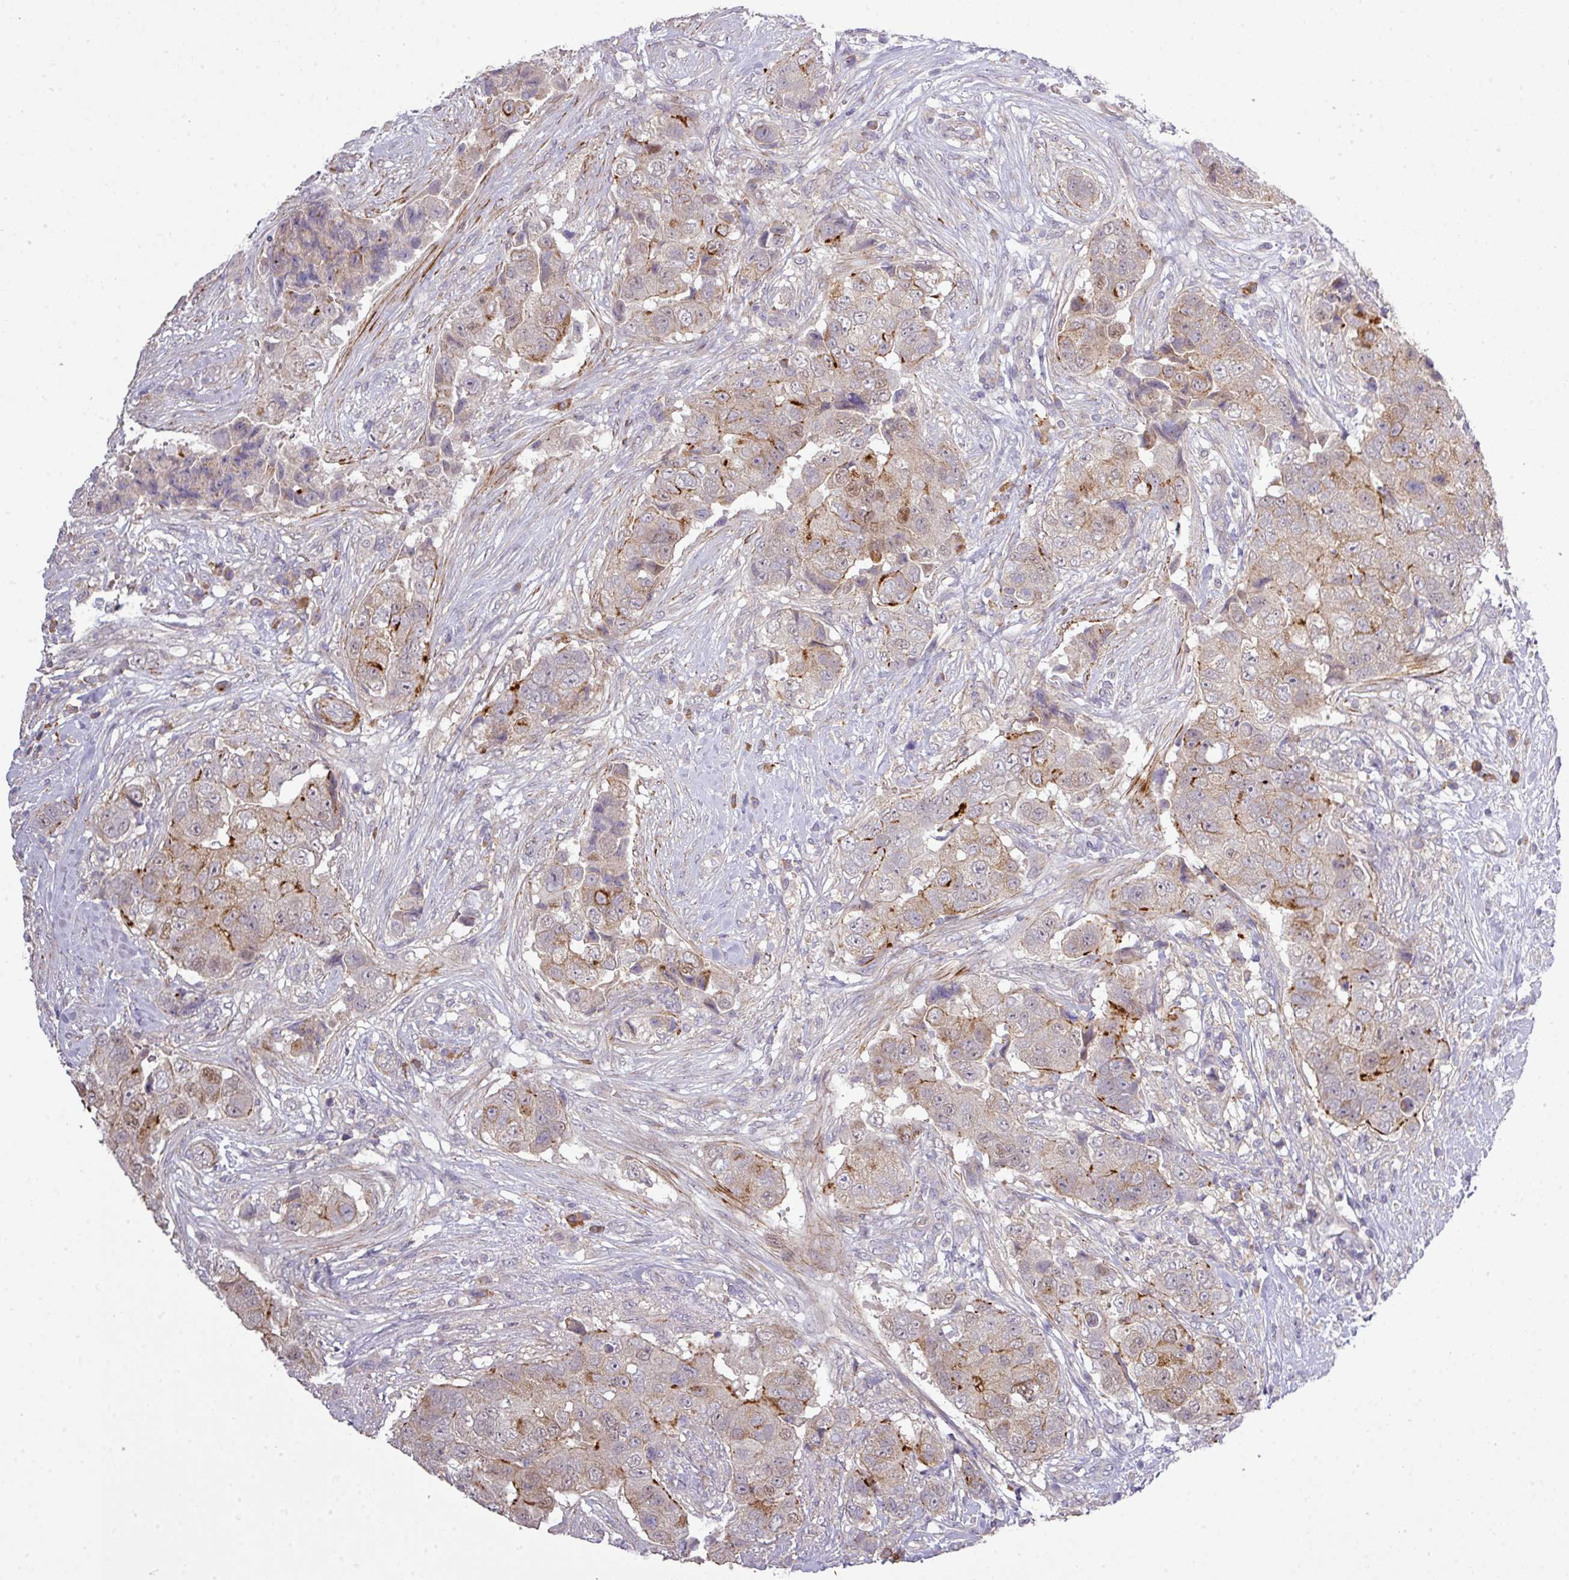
{"staining": {"intensity": "moderate", "quantity": "<25%", "location": "cytoplasmic/membranous,nuclear"}, "tissue": "breast cancer", "cell_type": "Tumor cells", "image_type": "cancer", "snomed": [{"axis": "morphology", "description": "Normal tissue, NOS"}, {"axis": "morphology", "description": "Duct carcinoma"}, {"axis": "topography", "description": "Breast"}], "caption": "Brown immunohistochemical staining in human breast intraductal carcinoma demonstrates moderate cytoplasmic/membranous and nuclear positivity in approximately <25% of tumor cells.", "gene": "TPRA1", "patient": {"sex": "female", "age": 62}}